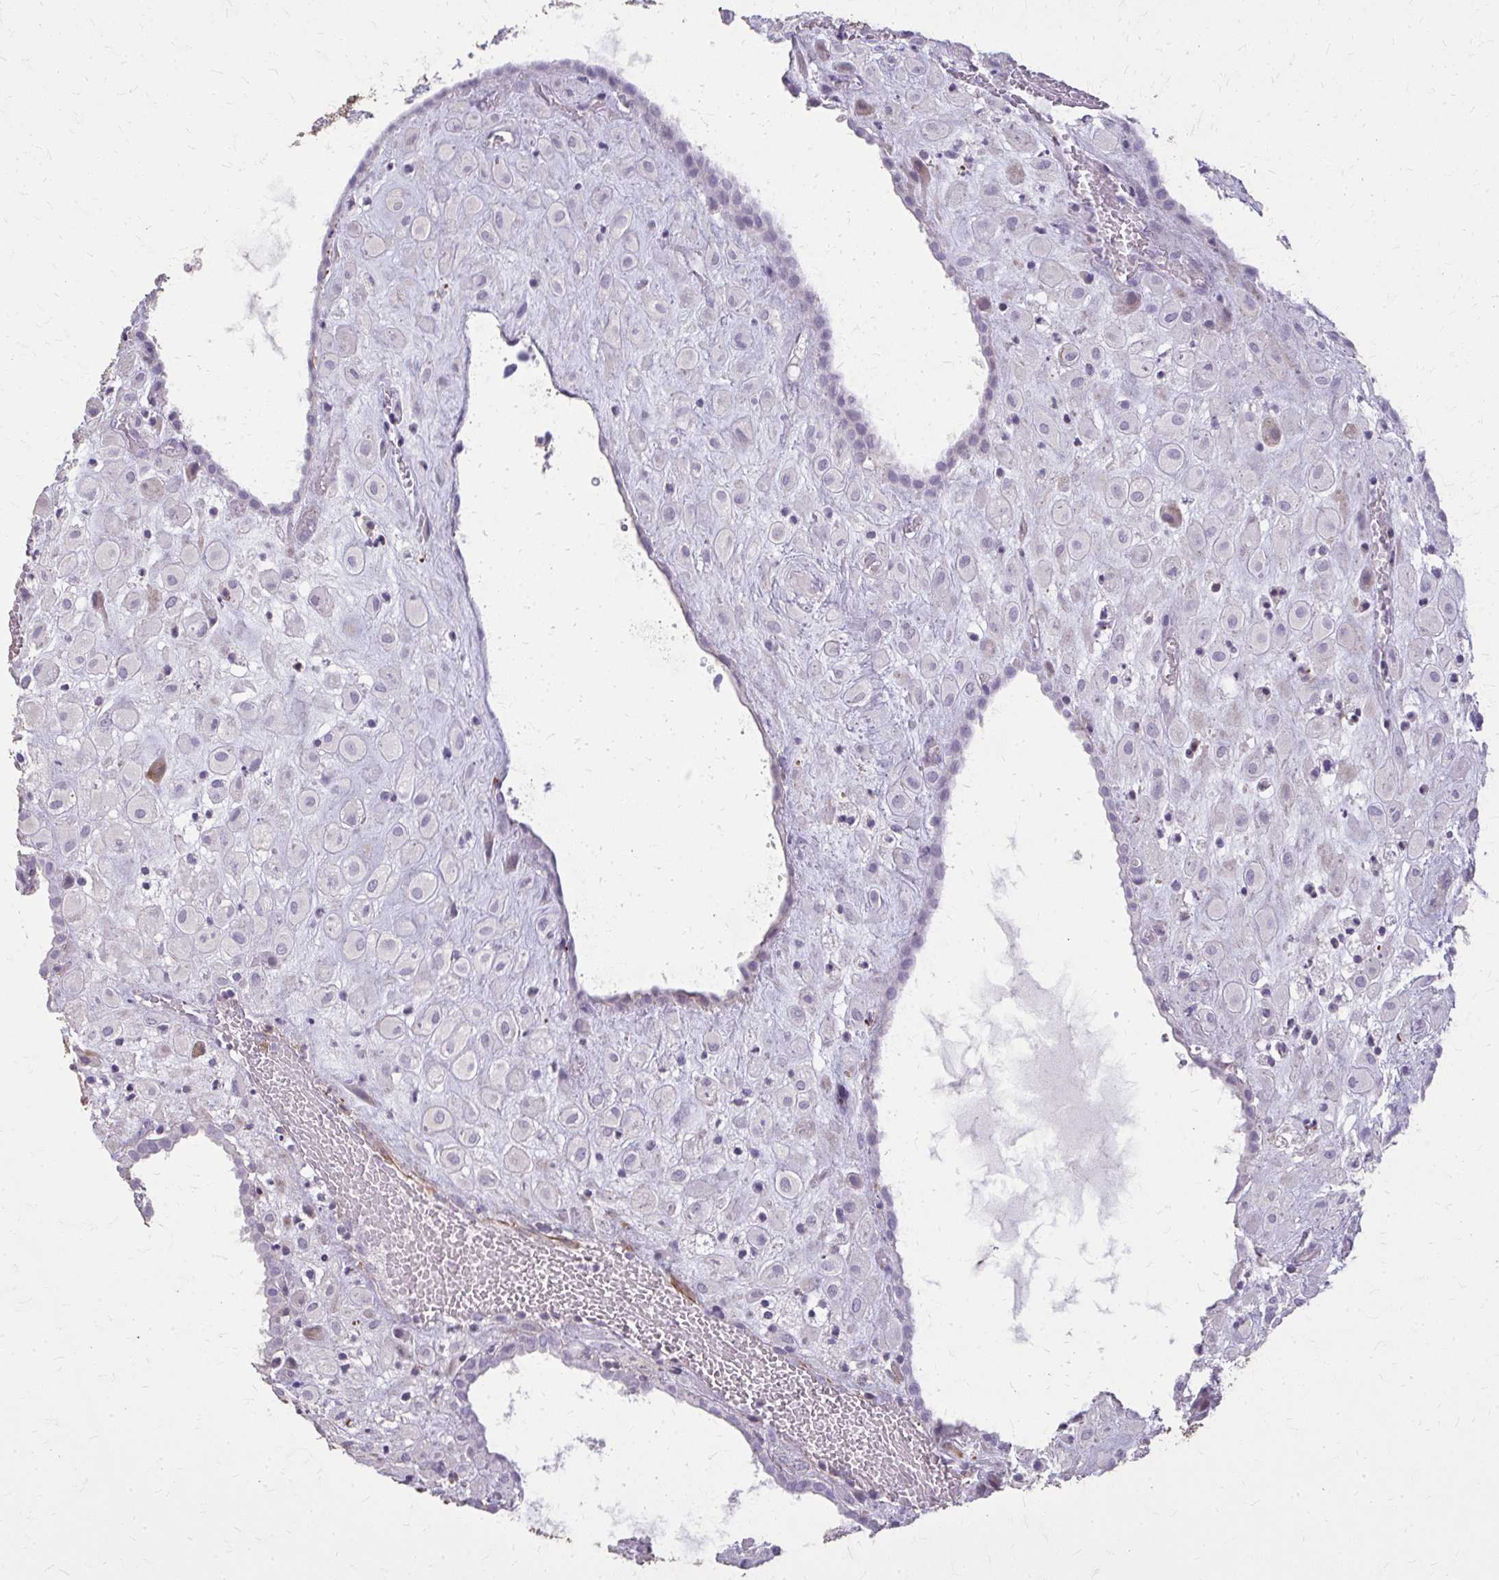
{"staining": {"intensity": "negative", "quantity": "none", "location": "none"}, "tissue": "placenta", "cell_type": "Decidual cells", "image_type": "normal", "snomed": [{"axis": "morphology", "description": "Normal tissue, NOS"}, {"axis": "topography", "description": "Placenta"}], "caption": "The micrograph displays no staining of decidual cells in normal placenta.", "gene": "TENM4", "patient": {"sex": "female", "age": 24}}